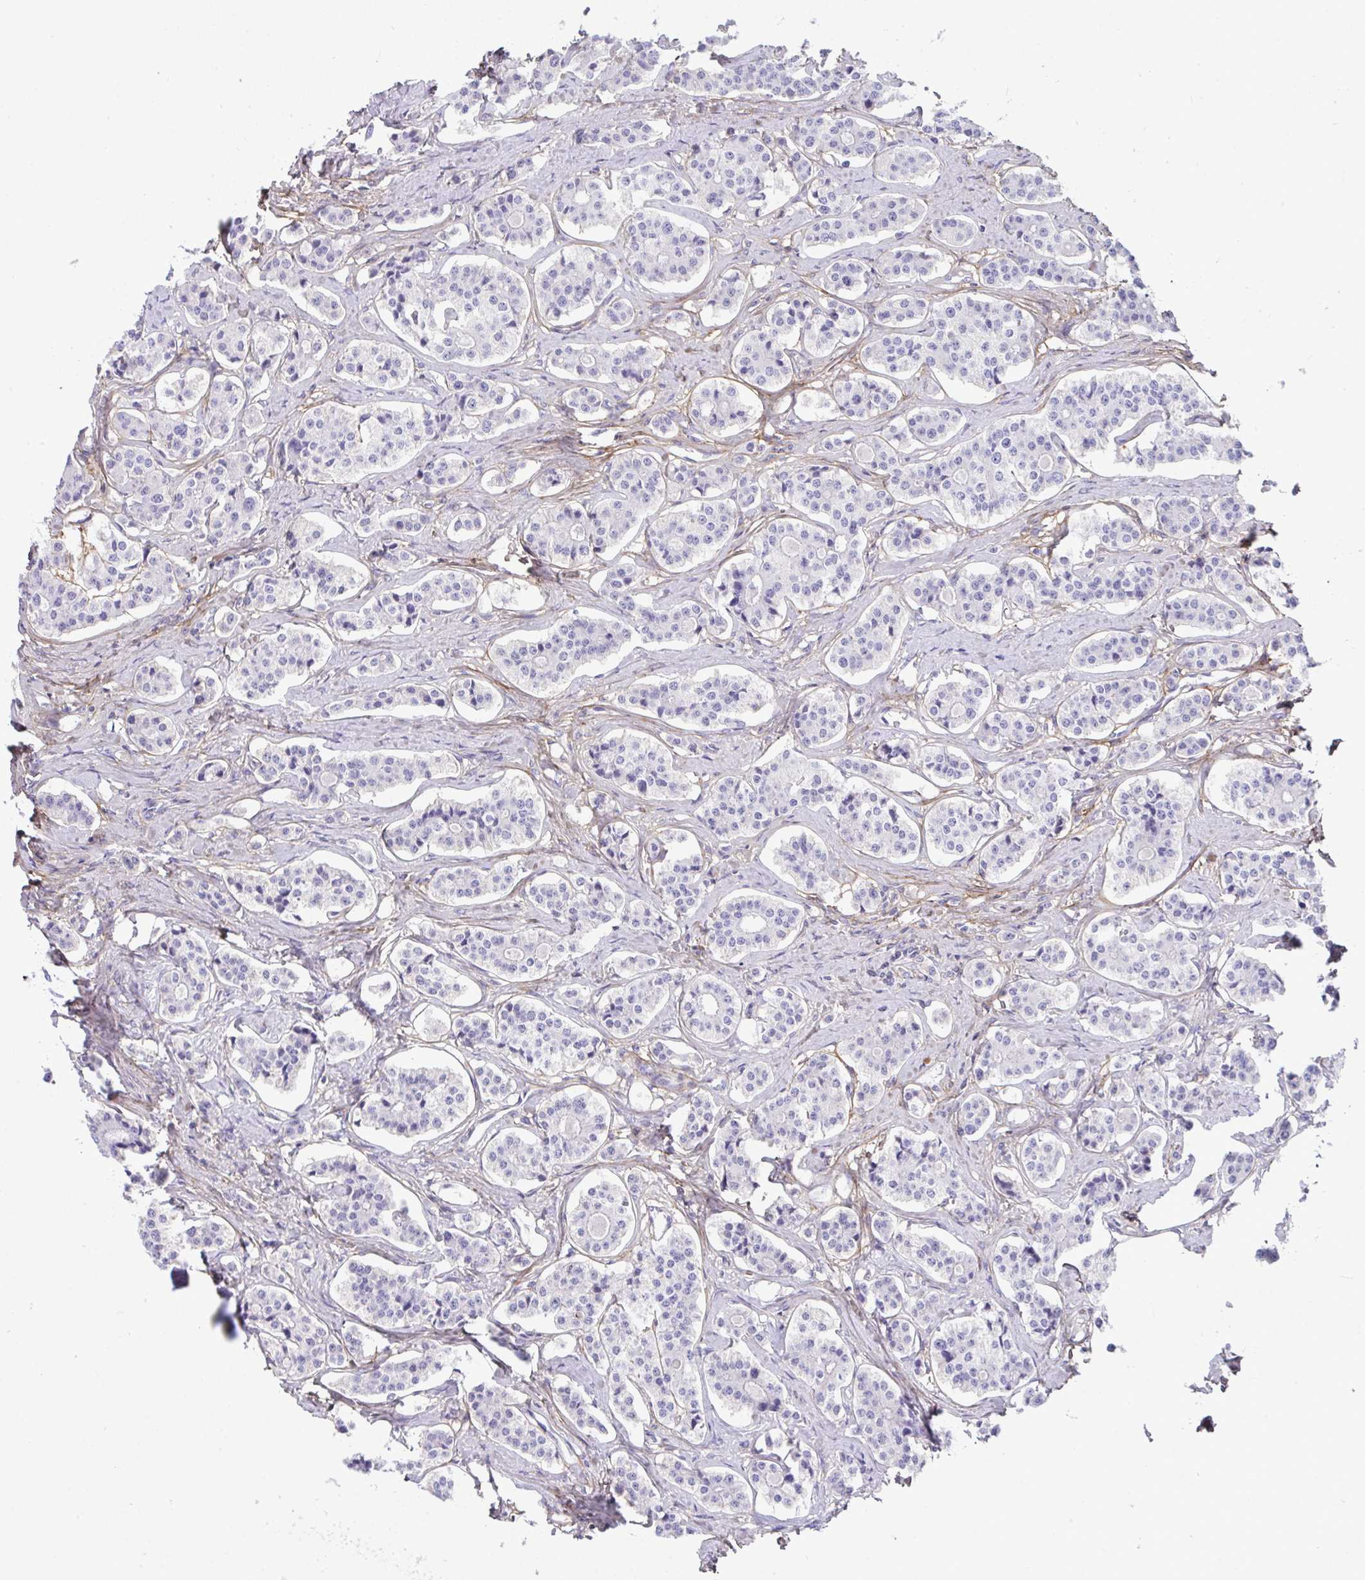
{"staining": {"intensity": "negative", "quantity": "none", "location": "none"}, "tissue": "carcinoid", "cell_type": "Tumor cells", "image_type": "cancer", "snomed": [{"axis": "morphology", "description": "Carcinoid, malignant, NOS"}, {"axis": "topography", "description": "Small intestine"}], "caption": "This is a micrograph of immunohistochemistry (IHC) staining of carcinoid, which shows no positivity in tumor cells.", "gene": "LHFPL6", "patient": {"sex": "male", "age": 63}}